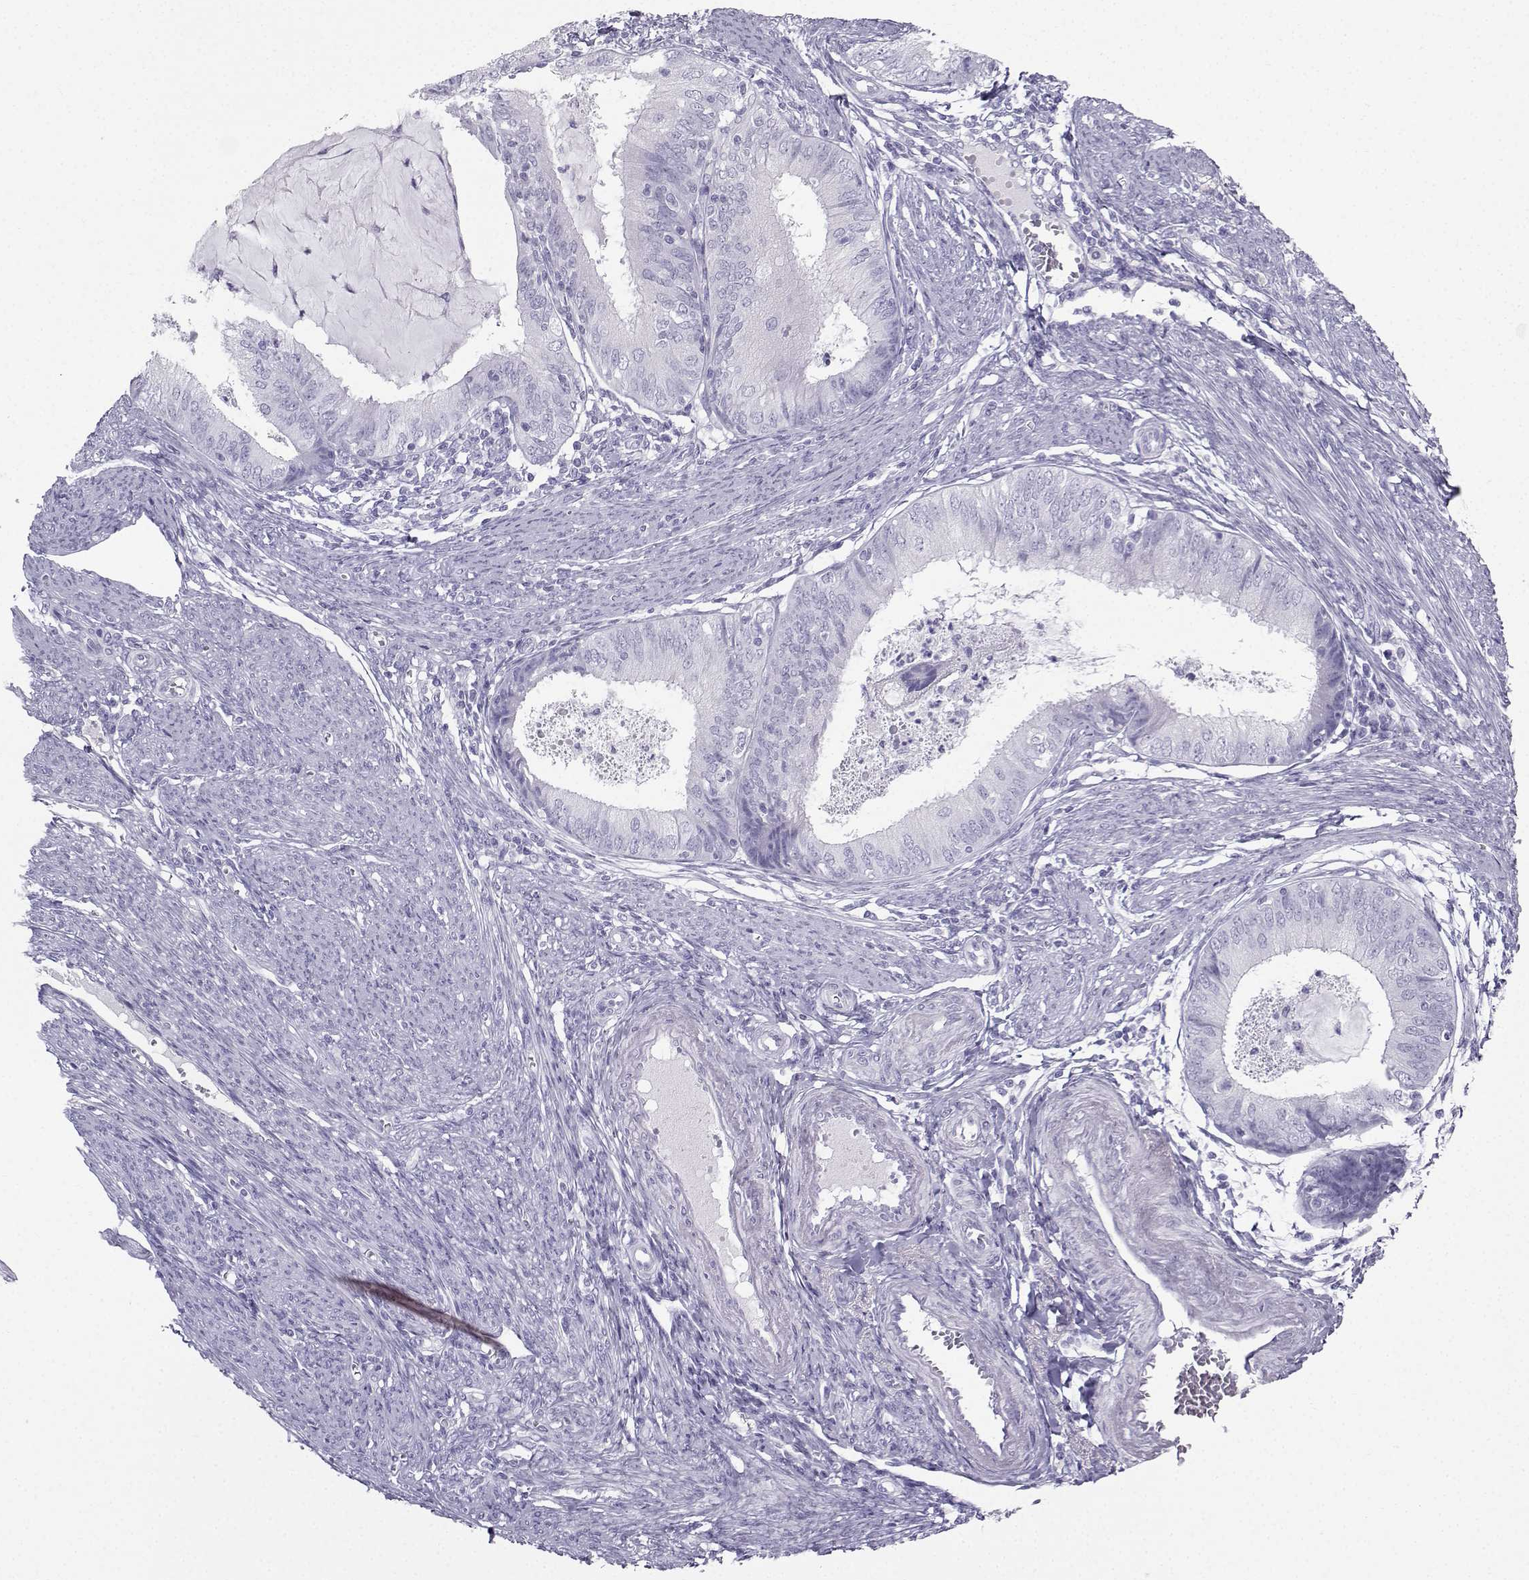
{"staining": {"intensity": "negative", "quantity": "none", "location": "none"}, "tissue": "endometrial cancer", "cell_type": "Tumor cells", "image_type": "cancer", "snomed": [{"axis": "morphology", "description": "Adenocarcinoma, NOS"}, {"axis": "topography", "description": "Endometrium"}], "caption": "Immunohistochemistry (IHC) micrograph of neoplastic tissue: endometrial cancer (adenocarcinoma) stained with DAB (3,3'-diaminobenzidine) demonstrates no significant protein expression in tumor cells. The staining was performed using DAB to visualize the protein expression in brown, while the nuclei were stained in blue with hematoxylin (Magnification: 20x).", "gene": "IQCD", "patient": {"sex": "female", "age": 57}}